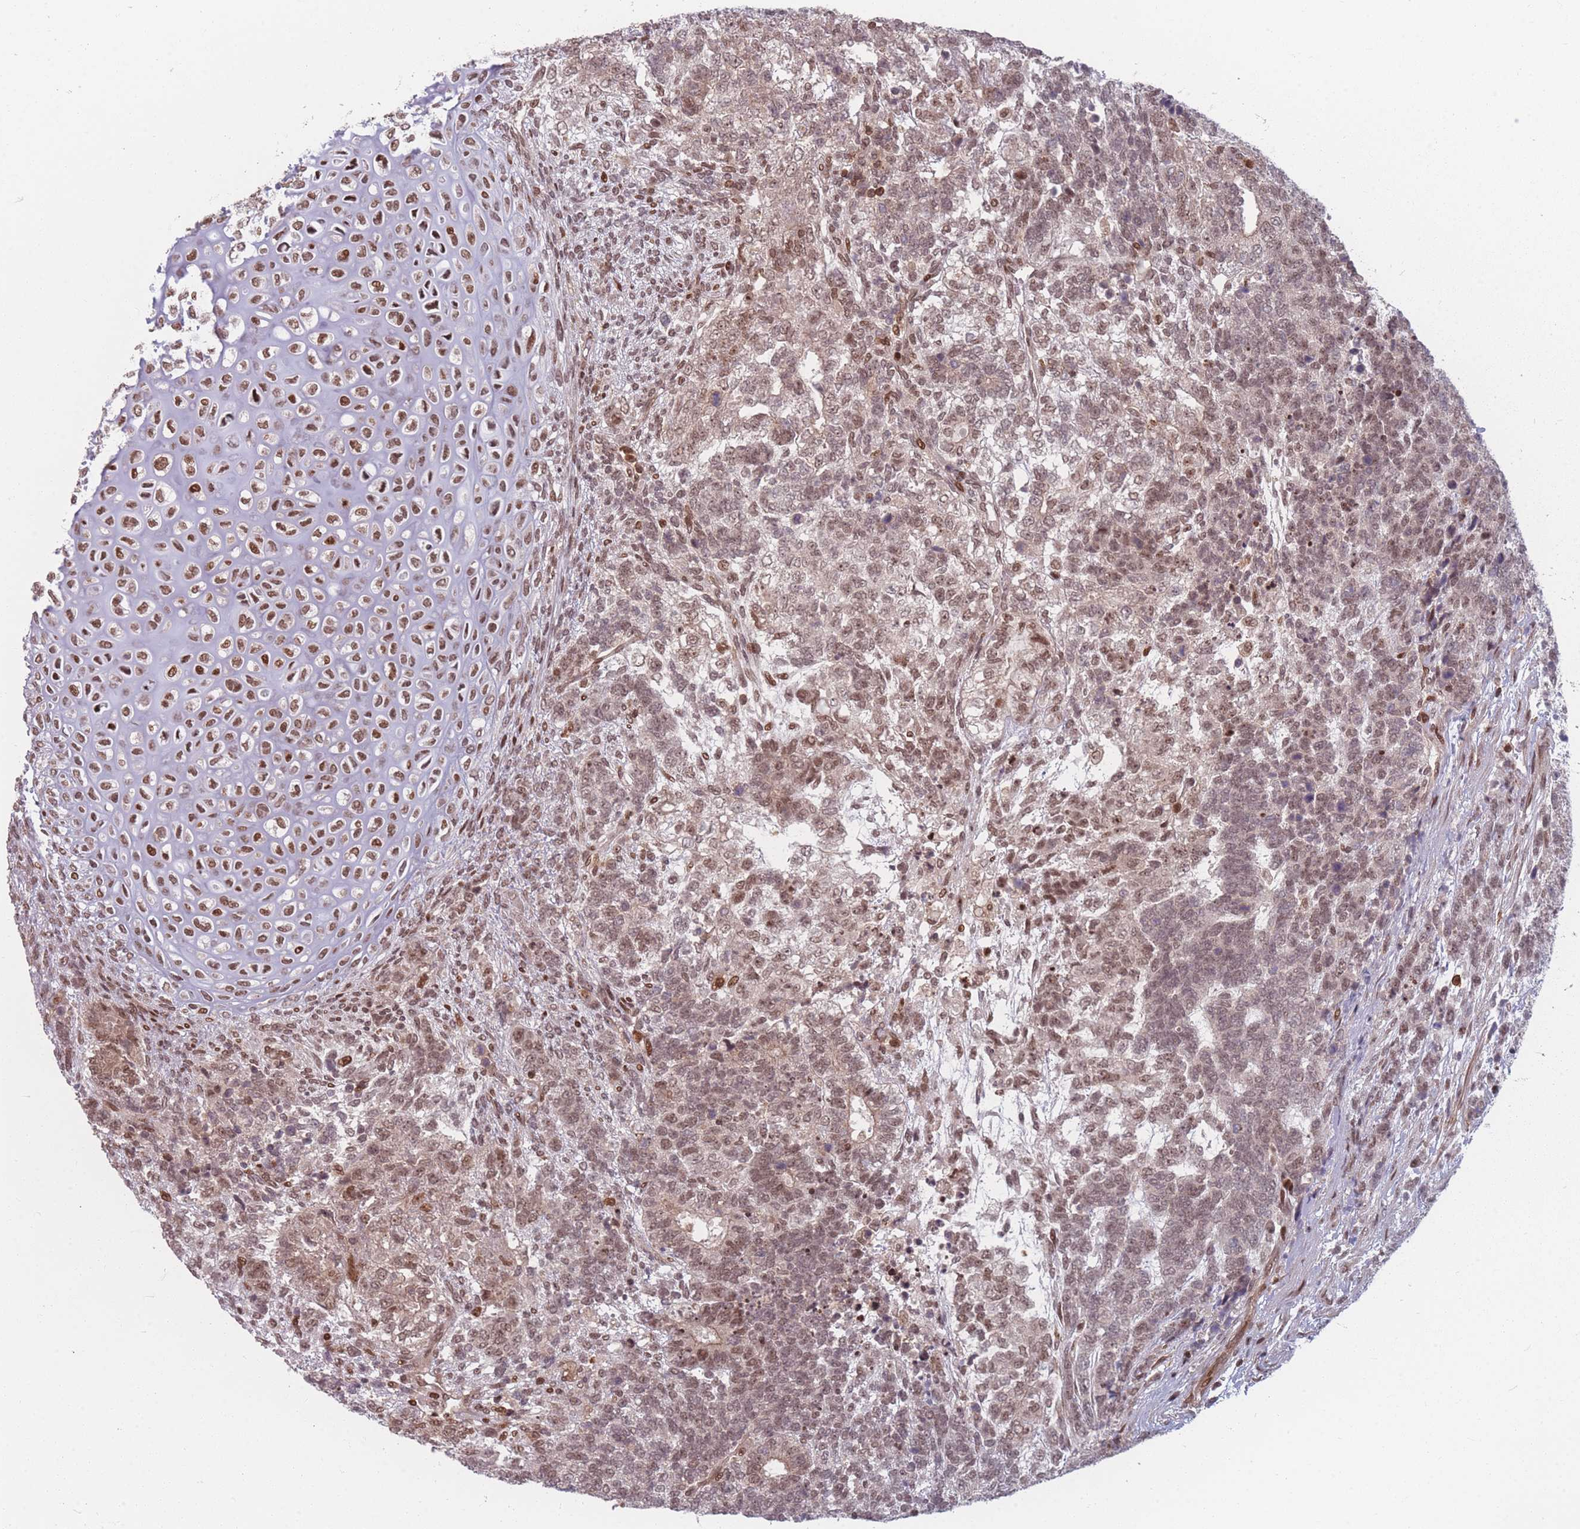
{"staining": {"intensity": "moderate", "quantity": ">75%", "location": "nuclear"}, "tissue": "testis cancer", "cell_type": "Tumor cells", "image_type": "cancer", "snomed": [{"axis": "morphology", "description": "Carcinoma, Embryonal, NOS"}, {"axis": "topography", "description": "Testis"}], "caption": "Protein expression analysis of human testis cancer reveals moderate nuclear staining in approximately >75% of tumor cells. (IHC, brightfield microscopy, high magnification).", "gene": "WDR55", "patient": {"sex": "male", "age": 23}}